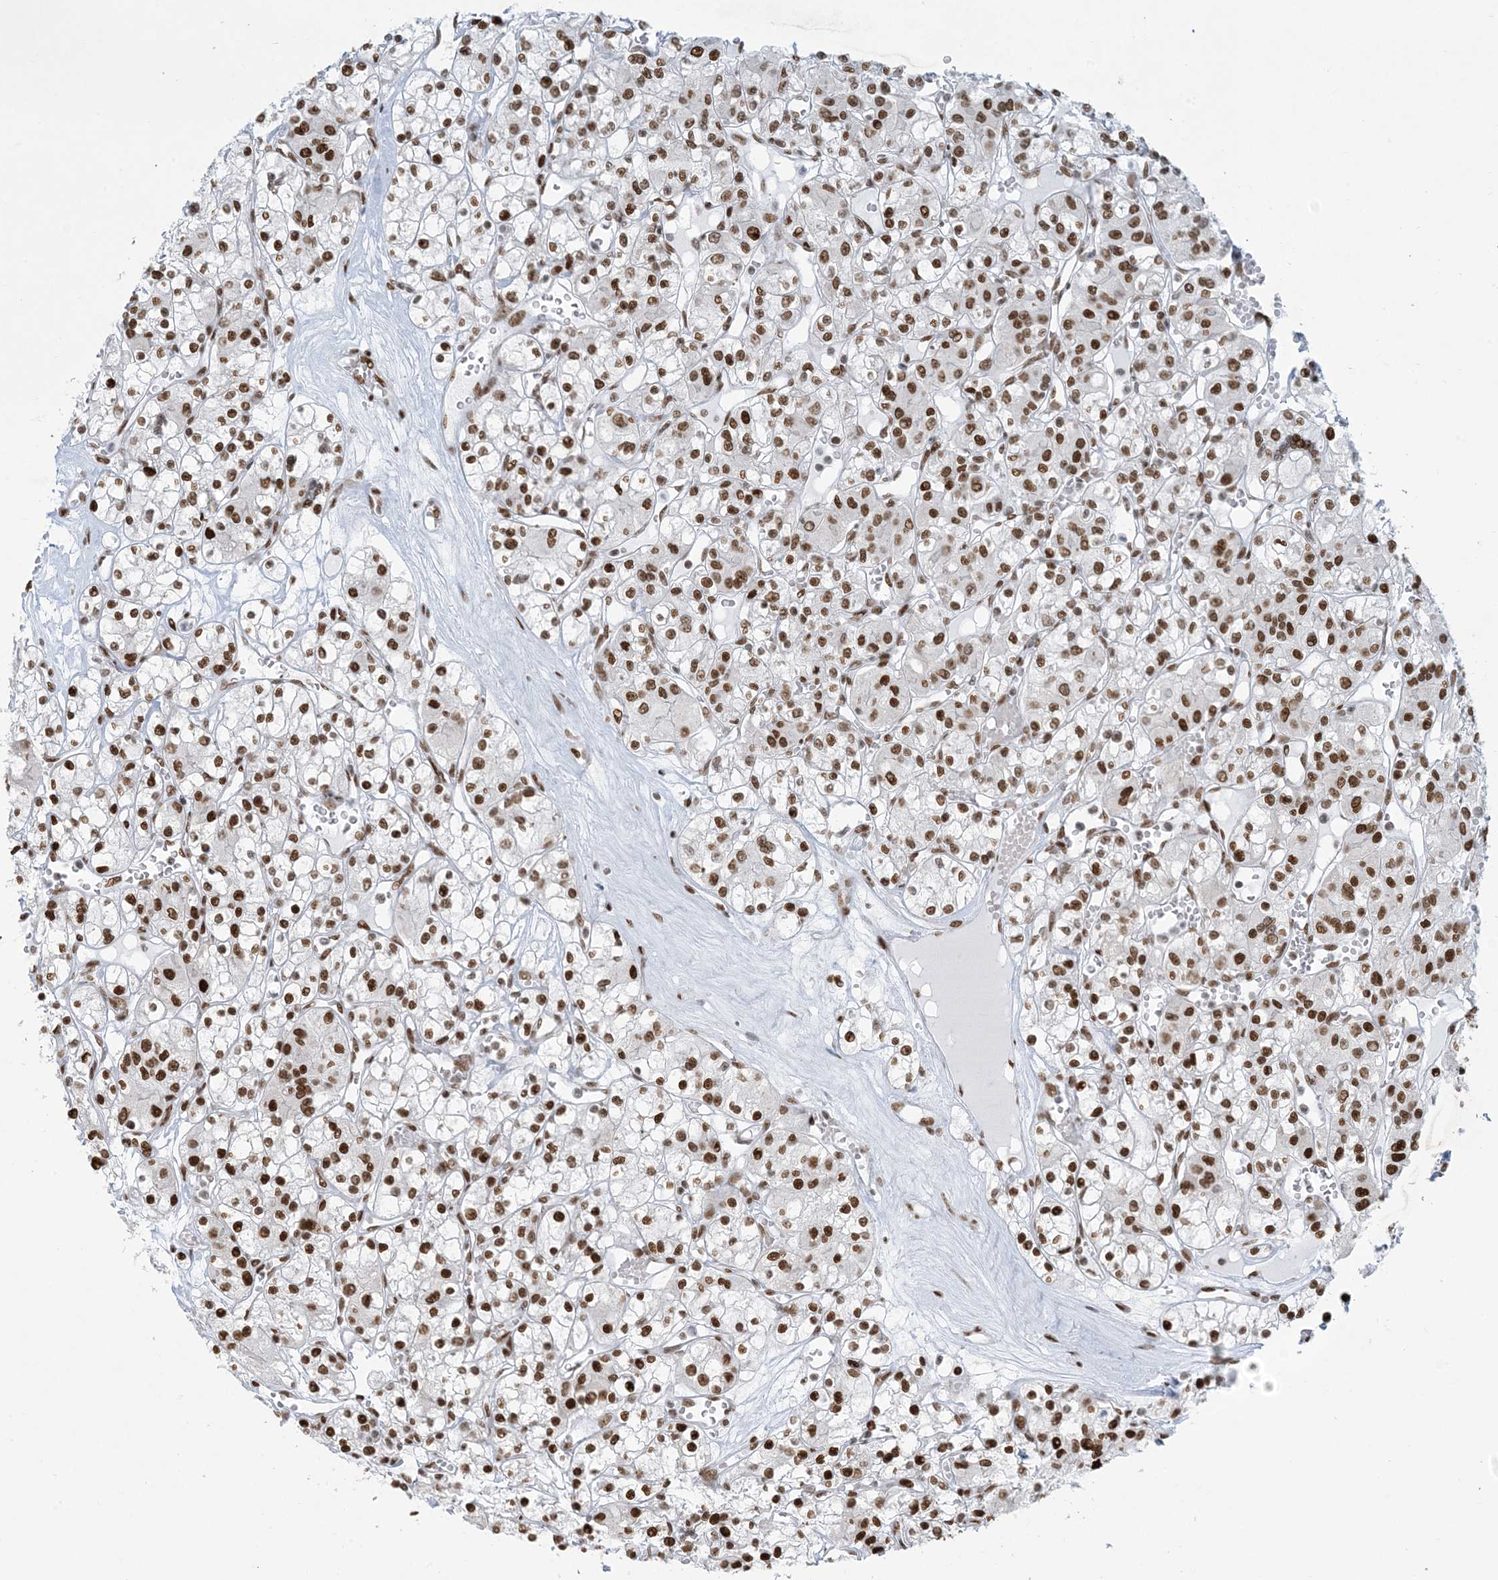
{"staining": {"intensity": "strong", "quantity": ">75%", "location": "nuclear"}, "tissue": "renal cancer", "cell_type": "Tumor cells", "image_type": "cancer", "snomed": [{"axis": "morphology", "description": "Adenocarcinoma, NOS"}, {"axis": "topography", "description": "Kidney"}], "caption": "Renal cancer (adenocarcinoma) was stained to show a protein in brown. There is high levels of strong nuclear positivity in about >75% of tumor cells.", "gene": "STAG1", "patient": {"sex": "female", "age": 59}}